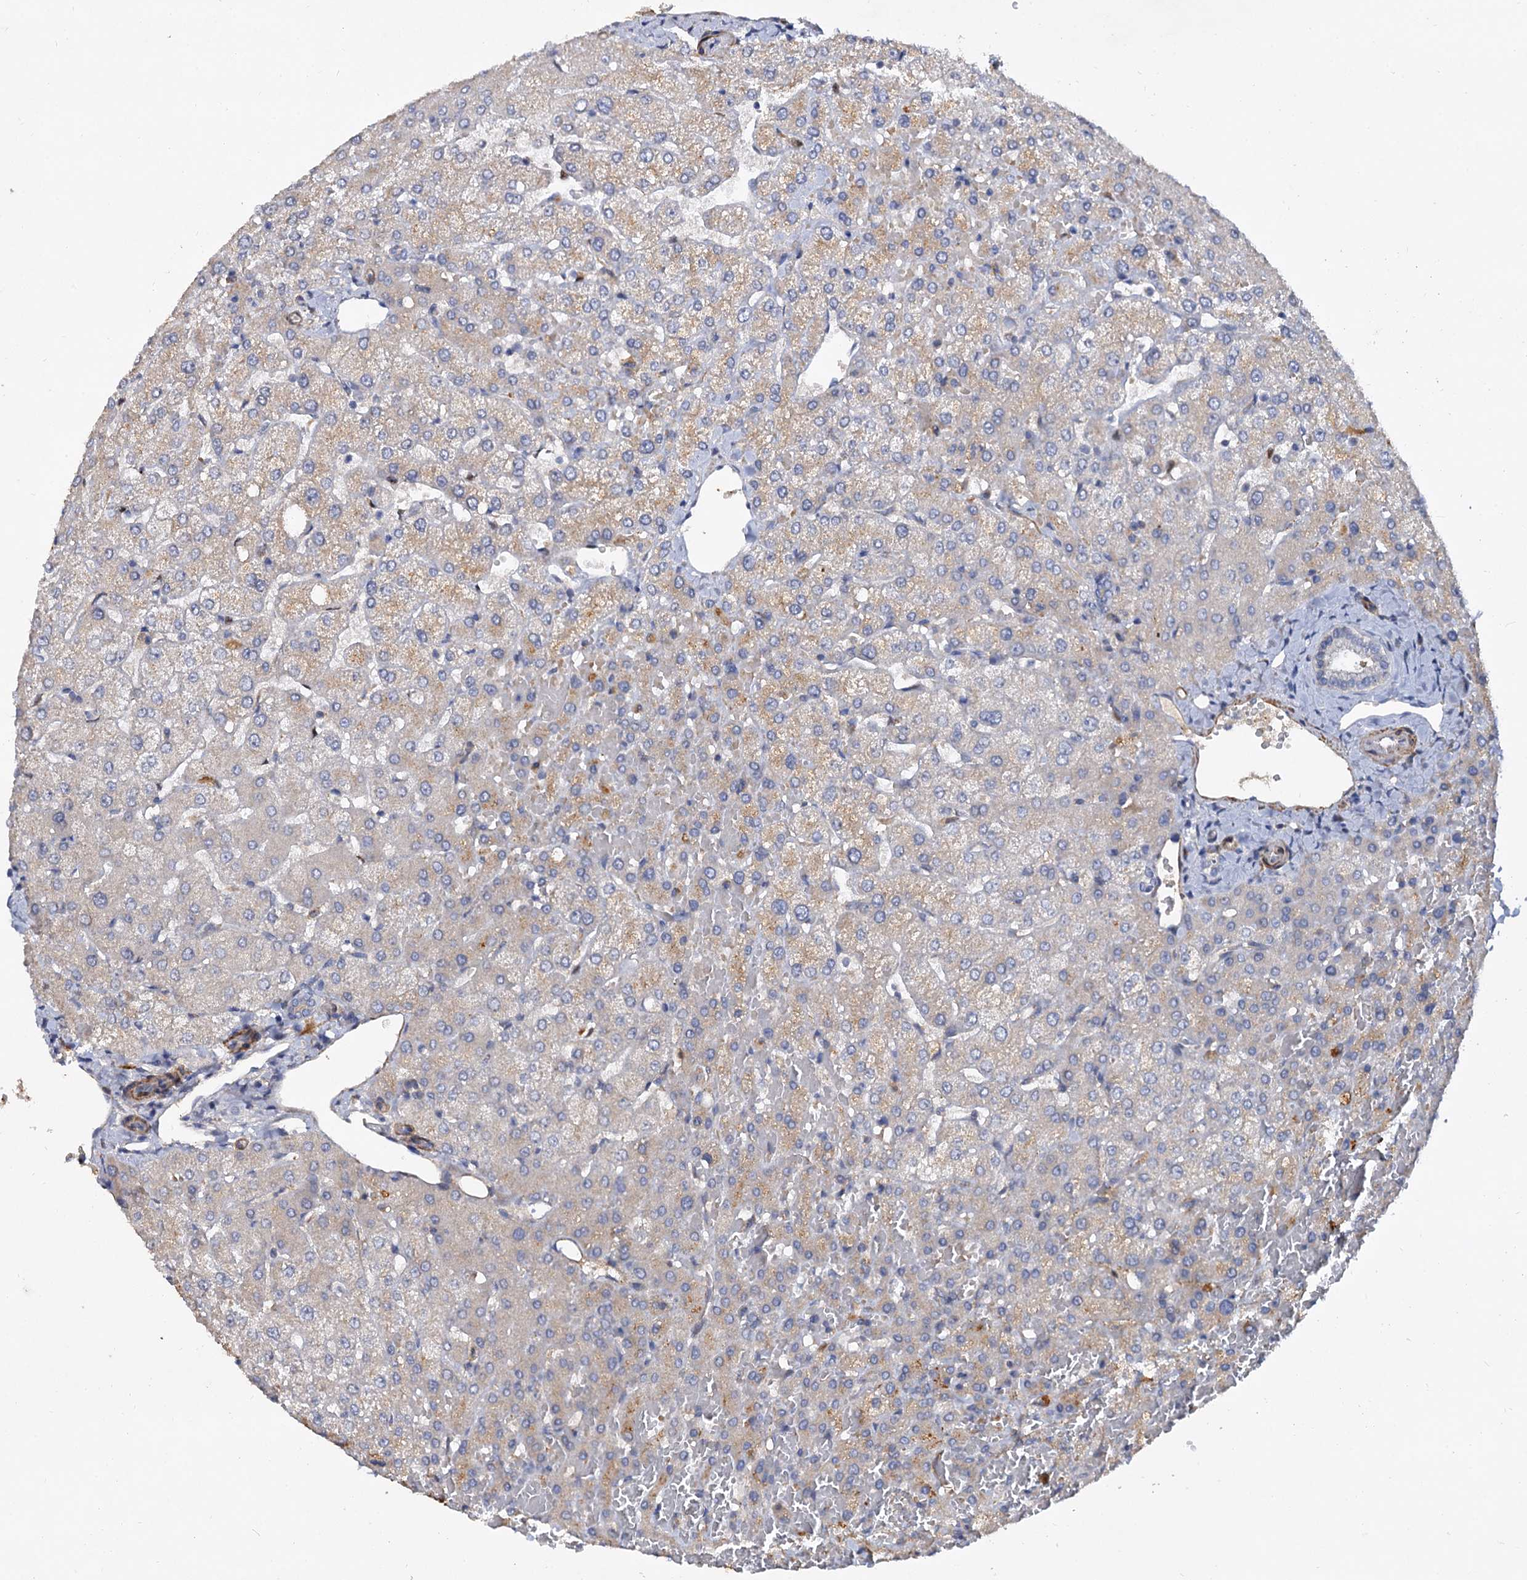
{"staining": {"intensity": "negative", "quantity": "none", "location": "none"}, "tissue": "liver", "cell_type": "Cholangiocytes", "image_type": "normal", "snomed": [{"axis": "morphology", "description": "Normal tissue, NOS"}, {"axis": "topography", "description": "Liver"}], "caption": "A high-resolution micrograph shows IHC staining of unremarkable liver, which shows no significant staining in cholangiocytes. Nuclei are stained in blue.", "gene": "ISM2", "patient": {"sex": "female", "age": 54}}